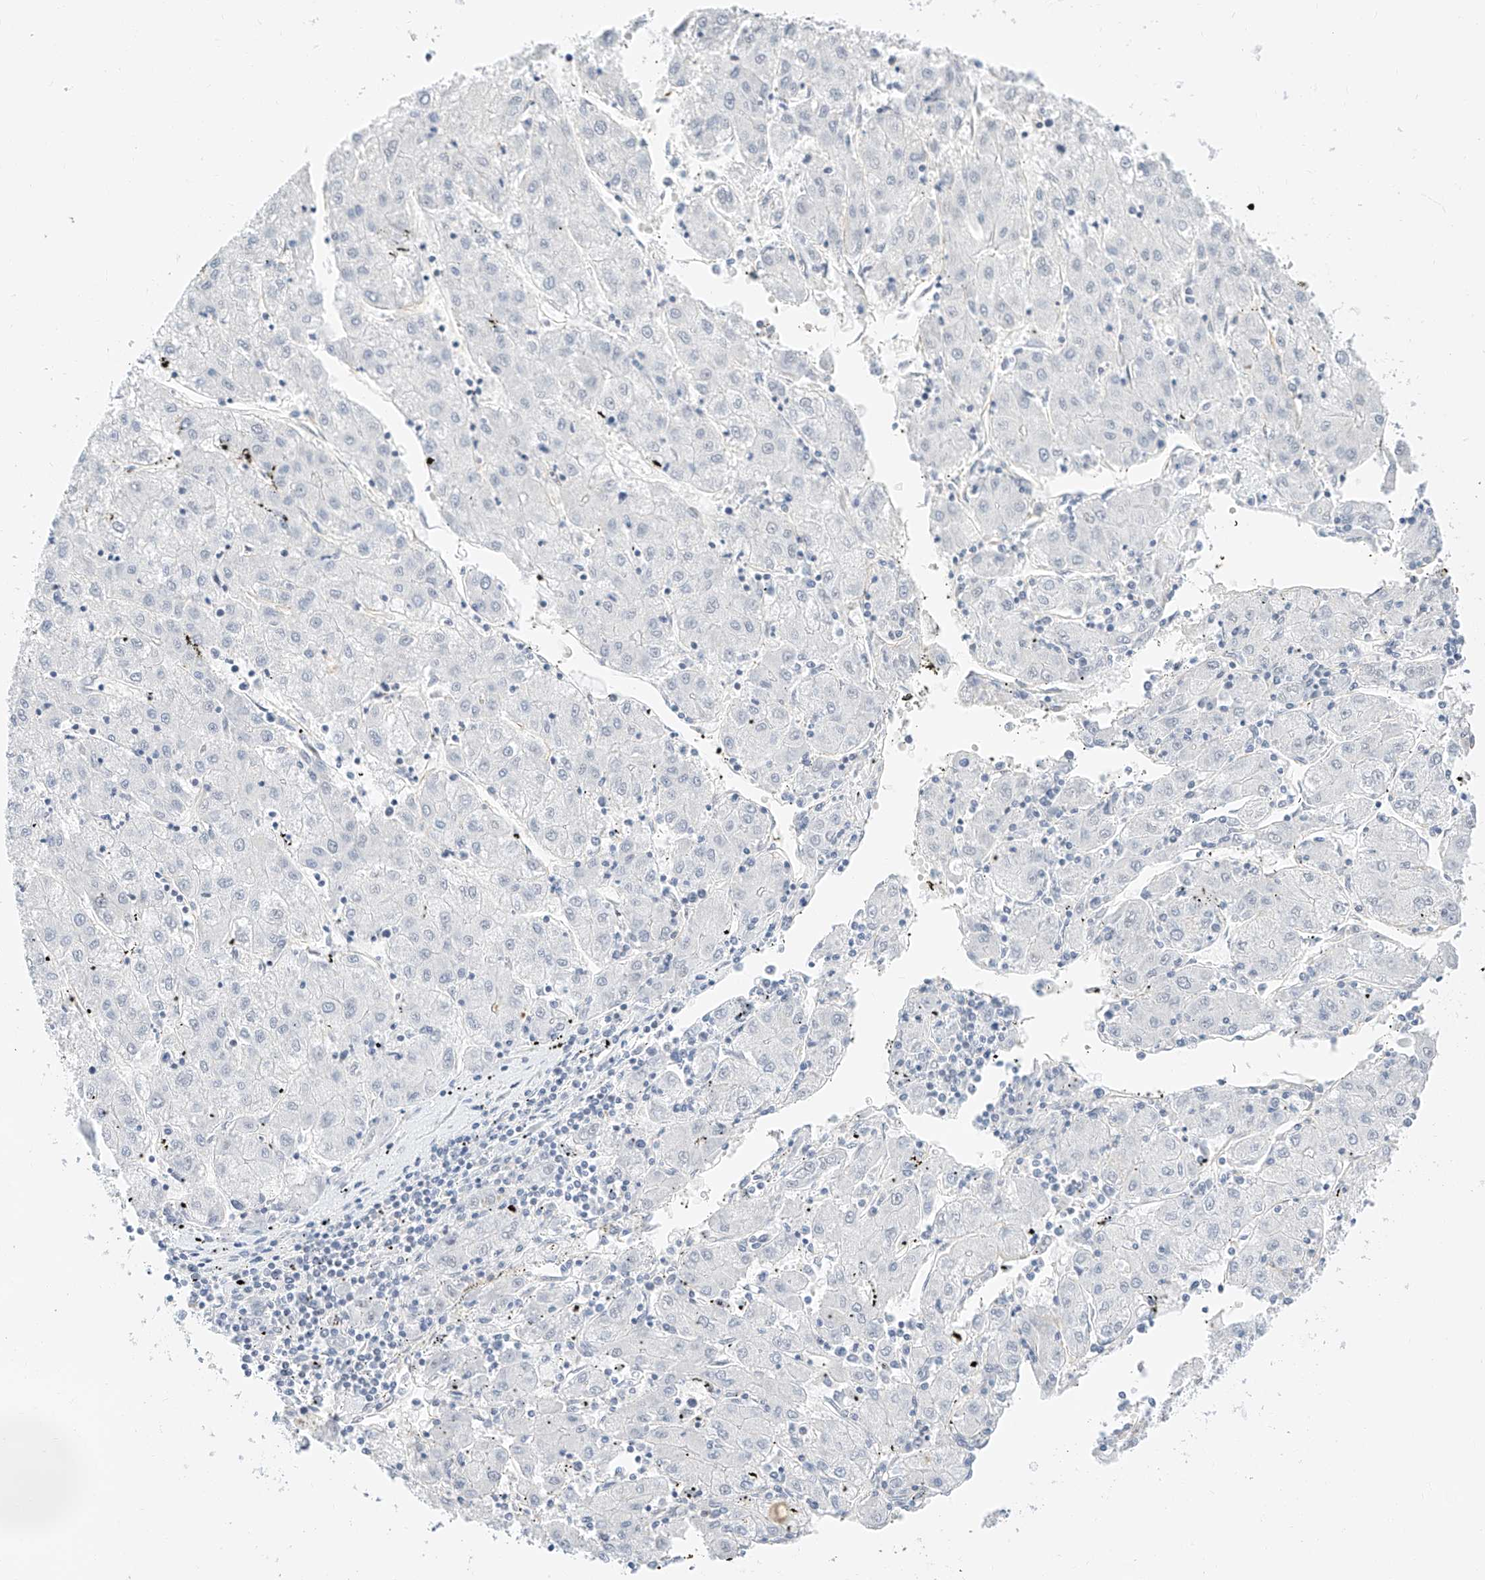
{"staining": {"intensity": "negative", "quantity": "none", "location": "none"}, "tissue": "liver cancer", "cell_type": "Tumor cells", "image_type": "cancer", "snomed": [{"axis": "morphology", "description": "Carcinoma, Hepatocellular, NOS"}, {"axis": "topography", "description": "Liver"}], "caption": "Protein analysis of liver cancer (hepatocellular carcinoma) demonstrates no significant positivity in tumor cells.", "gene": "CDCP2", "patient": {"sex": "male", "age": 72}}